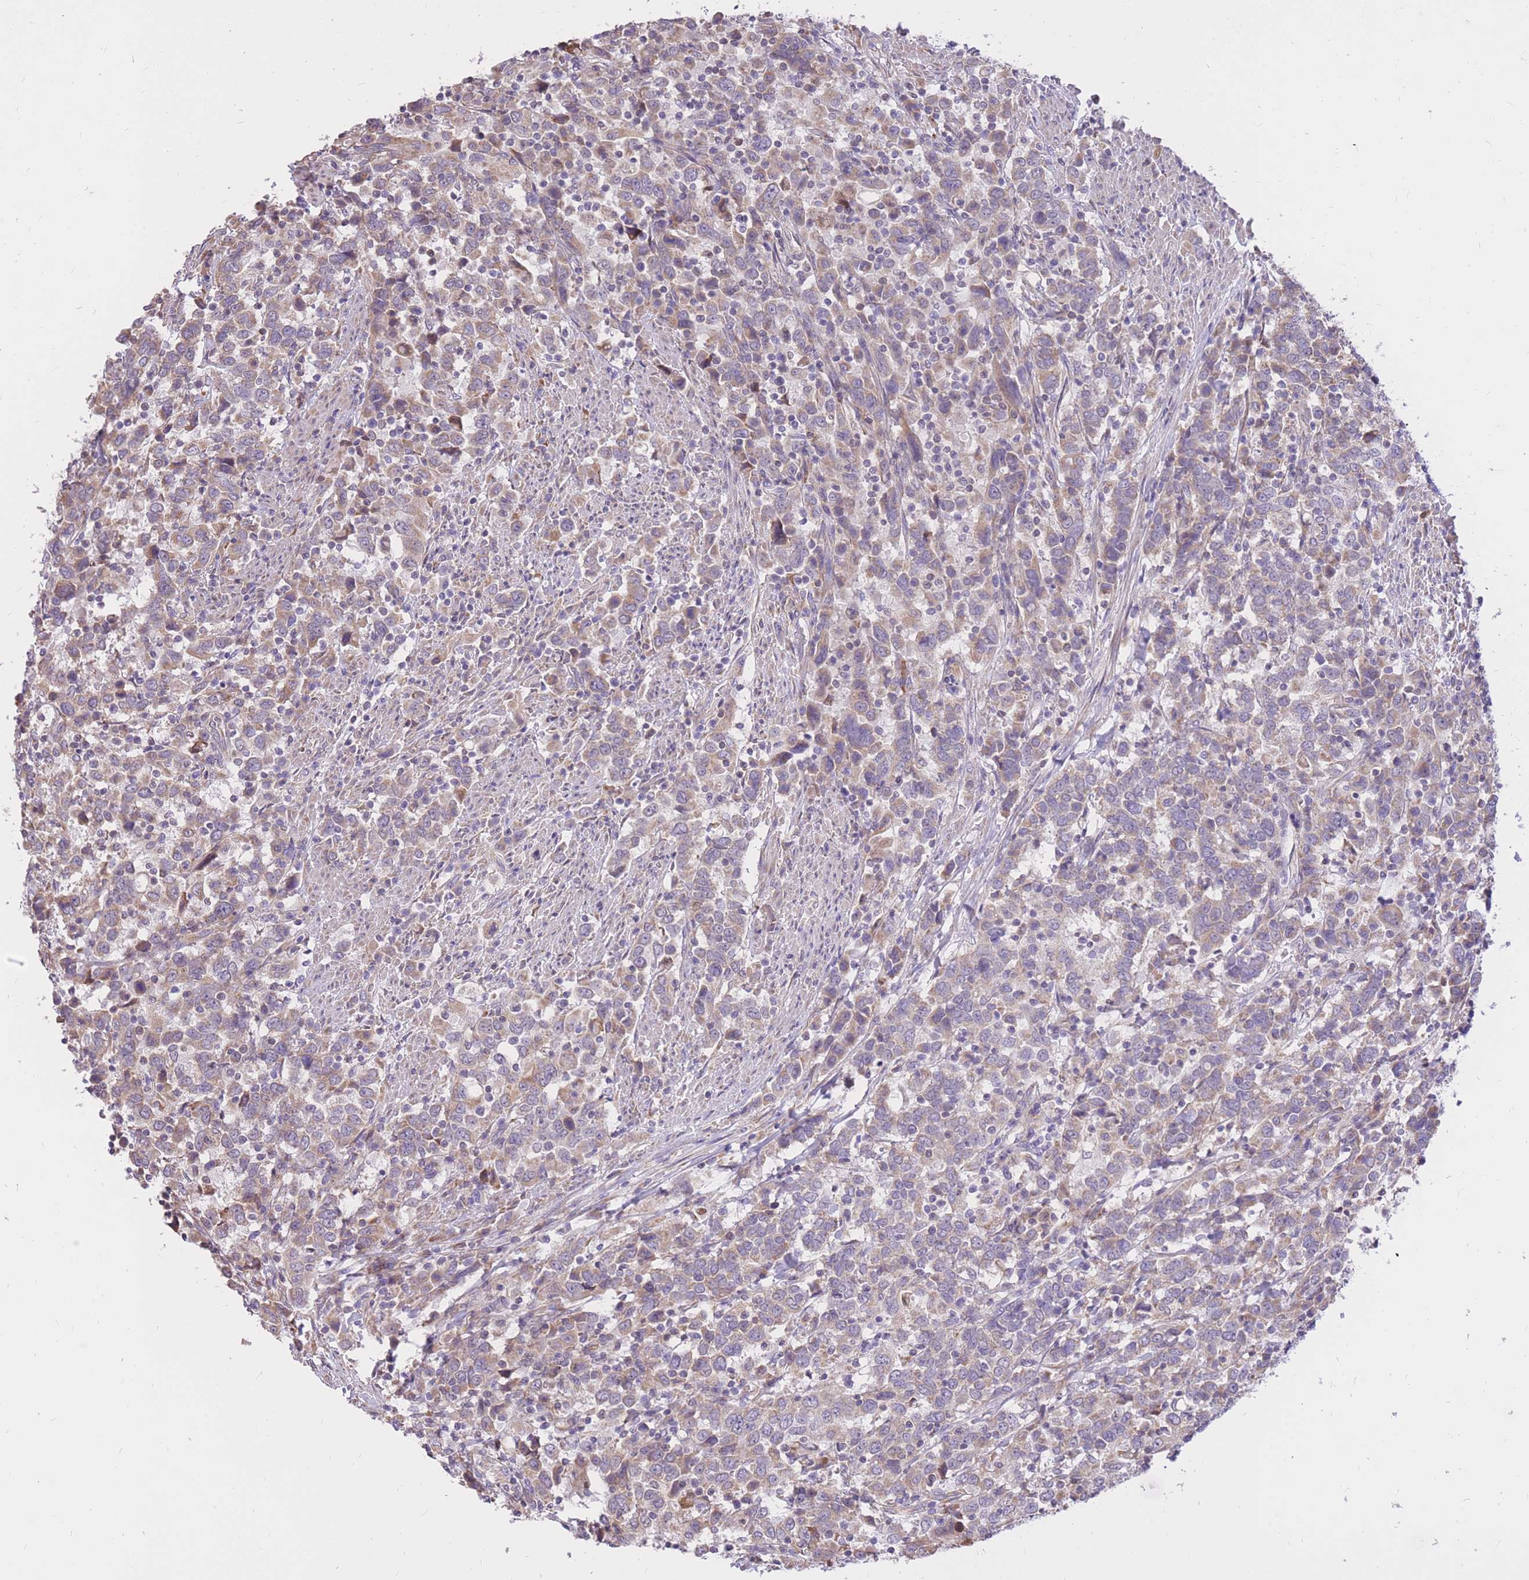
{"staining": {"intensity": "weak", "quantity": "25%-75%", "location": "cytoplasmic/membranous"}, "tissue": "urothelial cancer", "cell_type": "Tumor cells", "image_type": "cancer", "snomed": [{"axis": "morphology", "description": "Urothelial carcinoma, High grade"}, {"axis": "topography", "description": "Urinary bladder"}], "caption": "Urothelial cancer tissue reveals weak cytoplasmic/membranous staining in about 25%-75% of tumor cells", "gene": "TOPAZ1", "patient": {"sex": "male", "age": 61}}